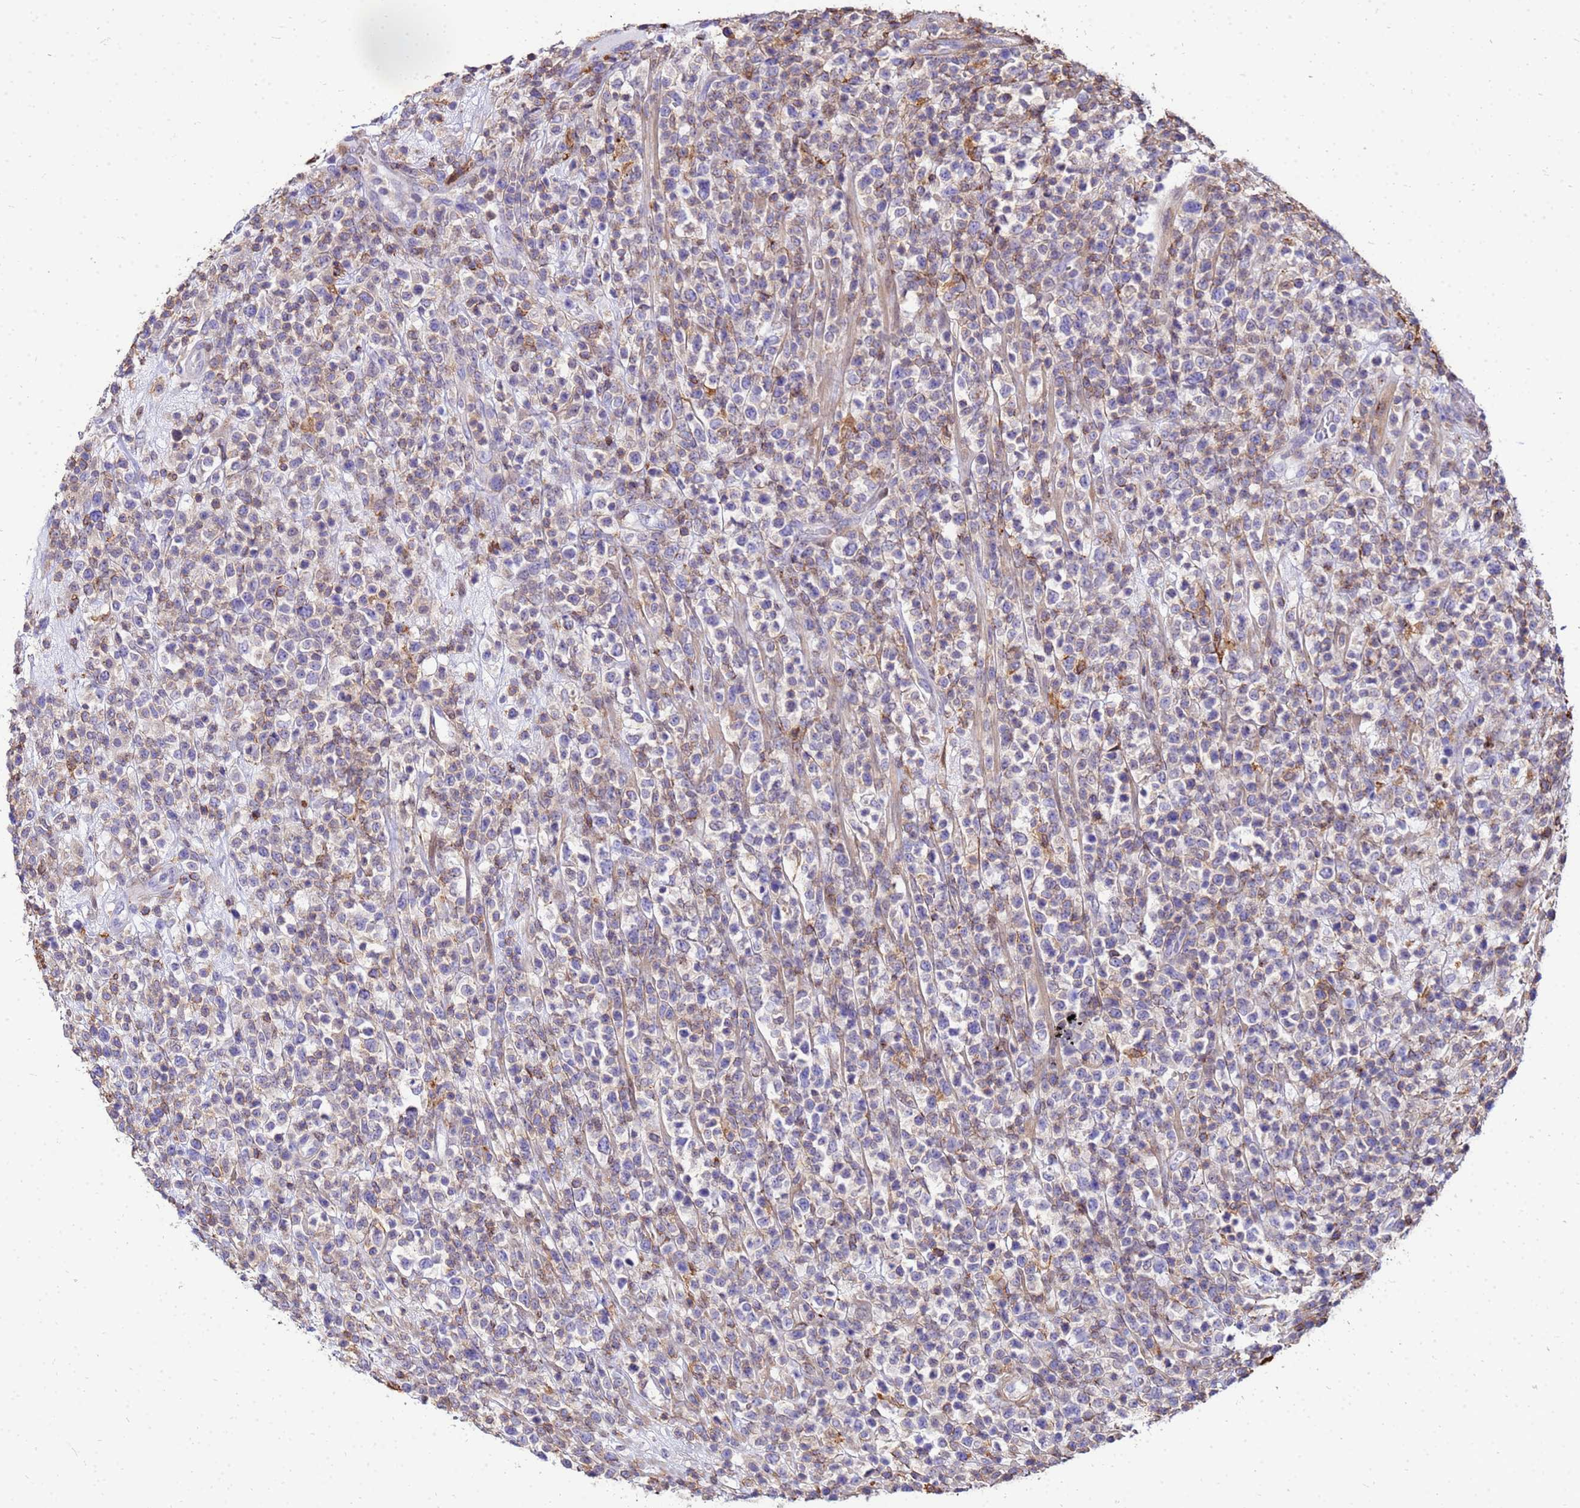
{"staining": {"intensity": "weak", "quantity": "25%-75%", "location": "cytoplasmic/membranous"}, "tissue": "lymphoma", "cell_type": "Tumor cells", "image_type": "cancer", "snomed": [{"axis": "morphology", "description": "Malignant lymphoma, non-Hodgkin's type, High grade"}, {"axis": "topography", "description": "Colon"}], "caption": "Protein staining by immunohistochemistry shows weak cytoplasmic/membranous expression in about 25%-75% of tumor cells in lymphoma.", "gene": "DBNDD2", "patient": {"sex": "female", "age": 53}}